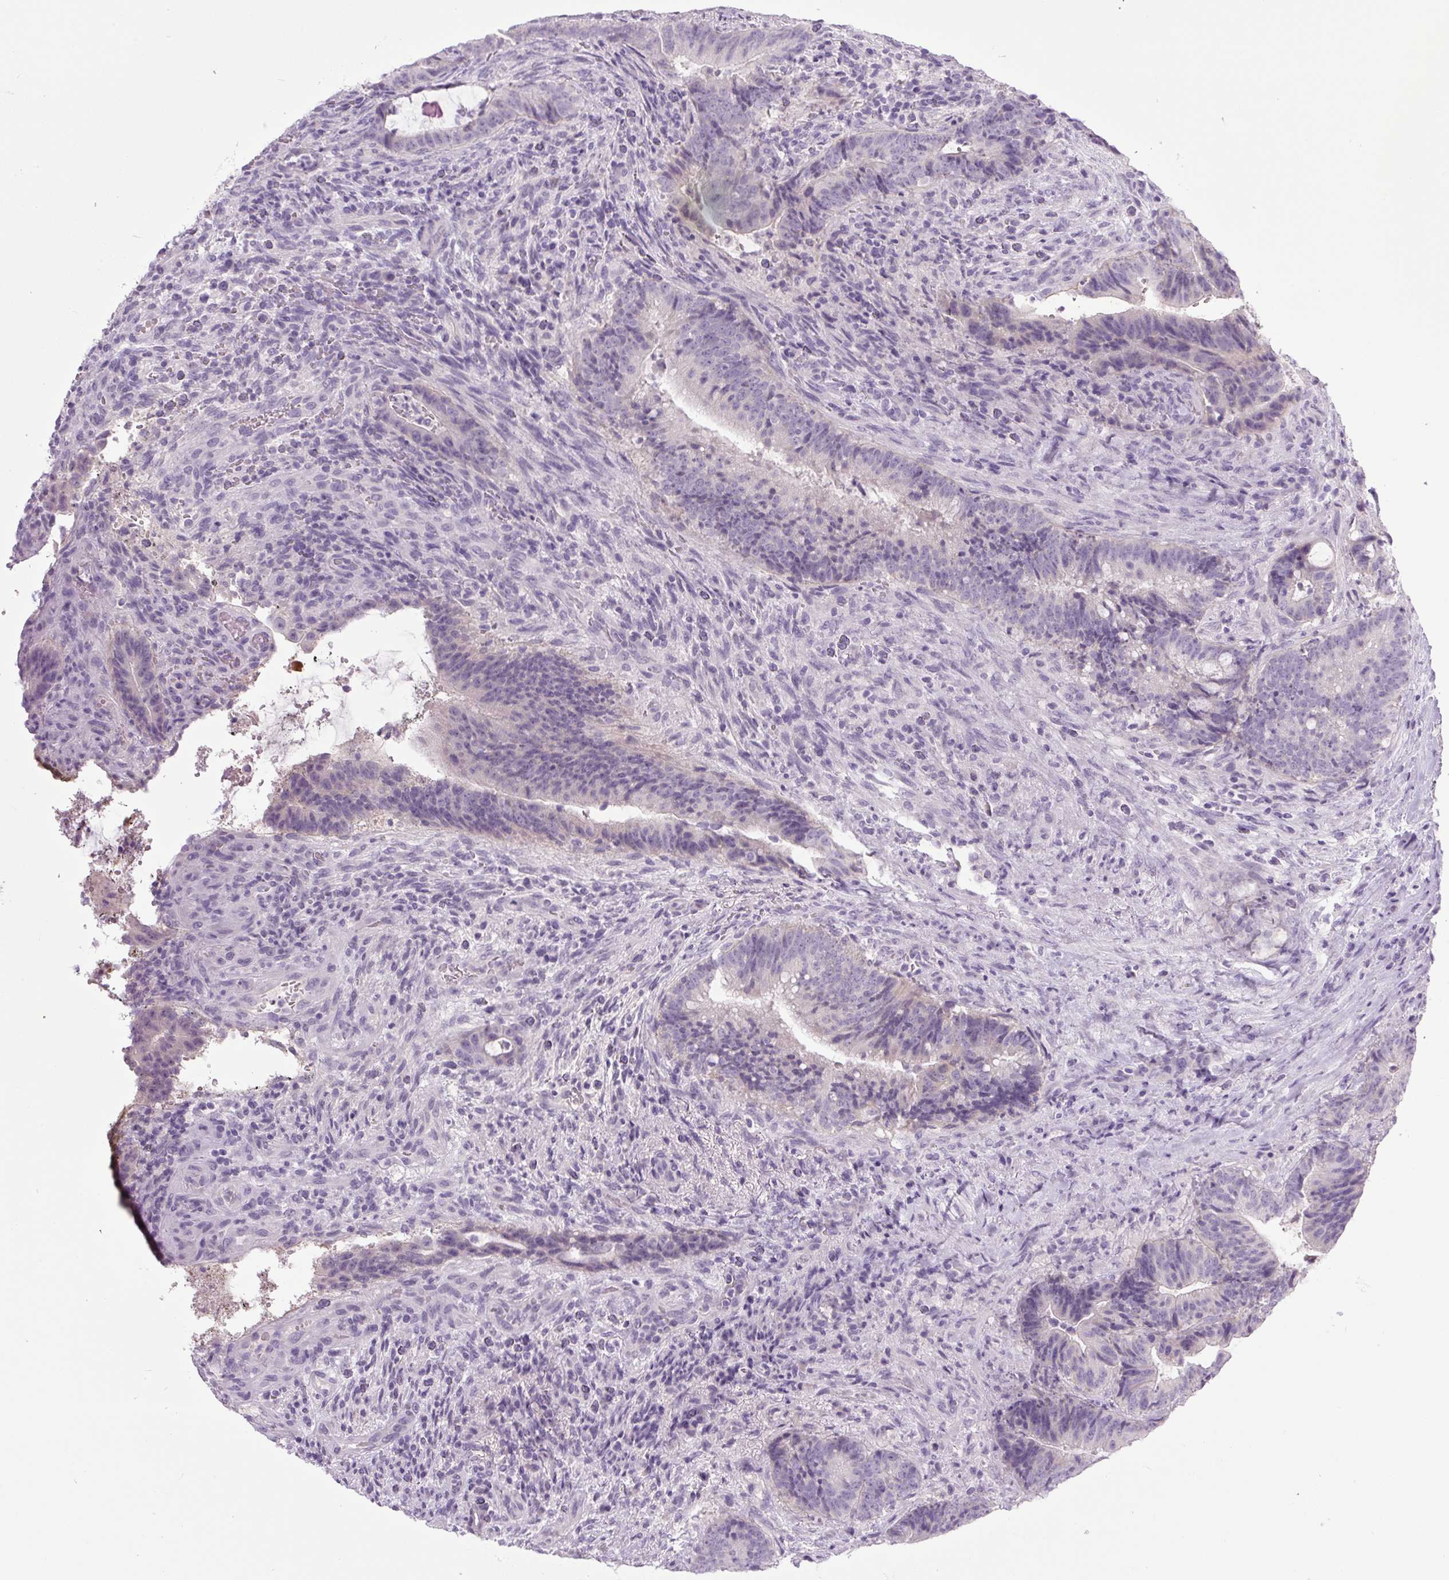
{"staining": {"intensity": "negative", "quantity": "none", "location": "none"}, "tissue": "colorectal cancer", "cell_type": "Tumor cells", "image_type": "cancer", "snomed": [{"axis": "morphology", "description": "Adenocarcinoma, NOS"}, {"axis": "topography", "description": "Colon"}], "caption": "Human colorectal cancer stained for a protein using immunohistochemistry demonstrates no expression in tumor cells.", "gene": "COL9A2", "patient": {"sex": "female", "age": 43}}